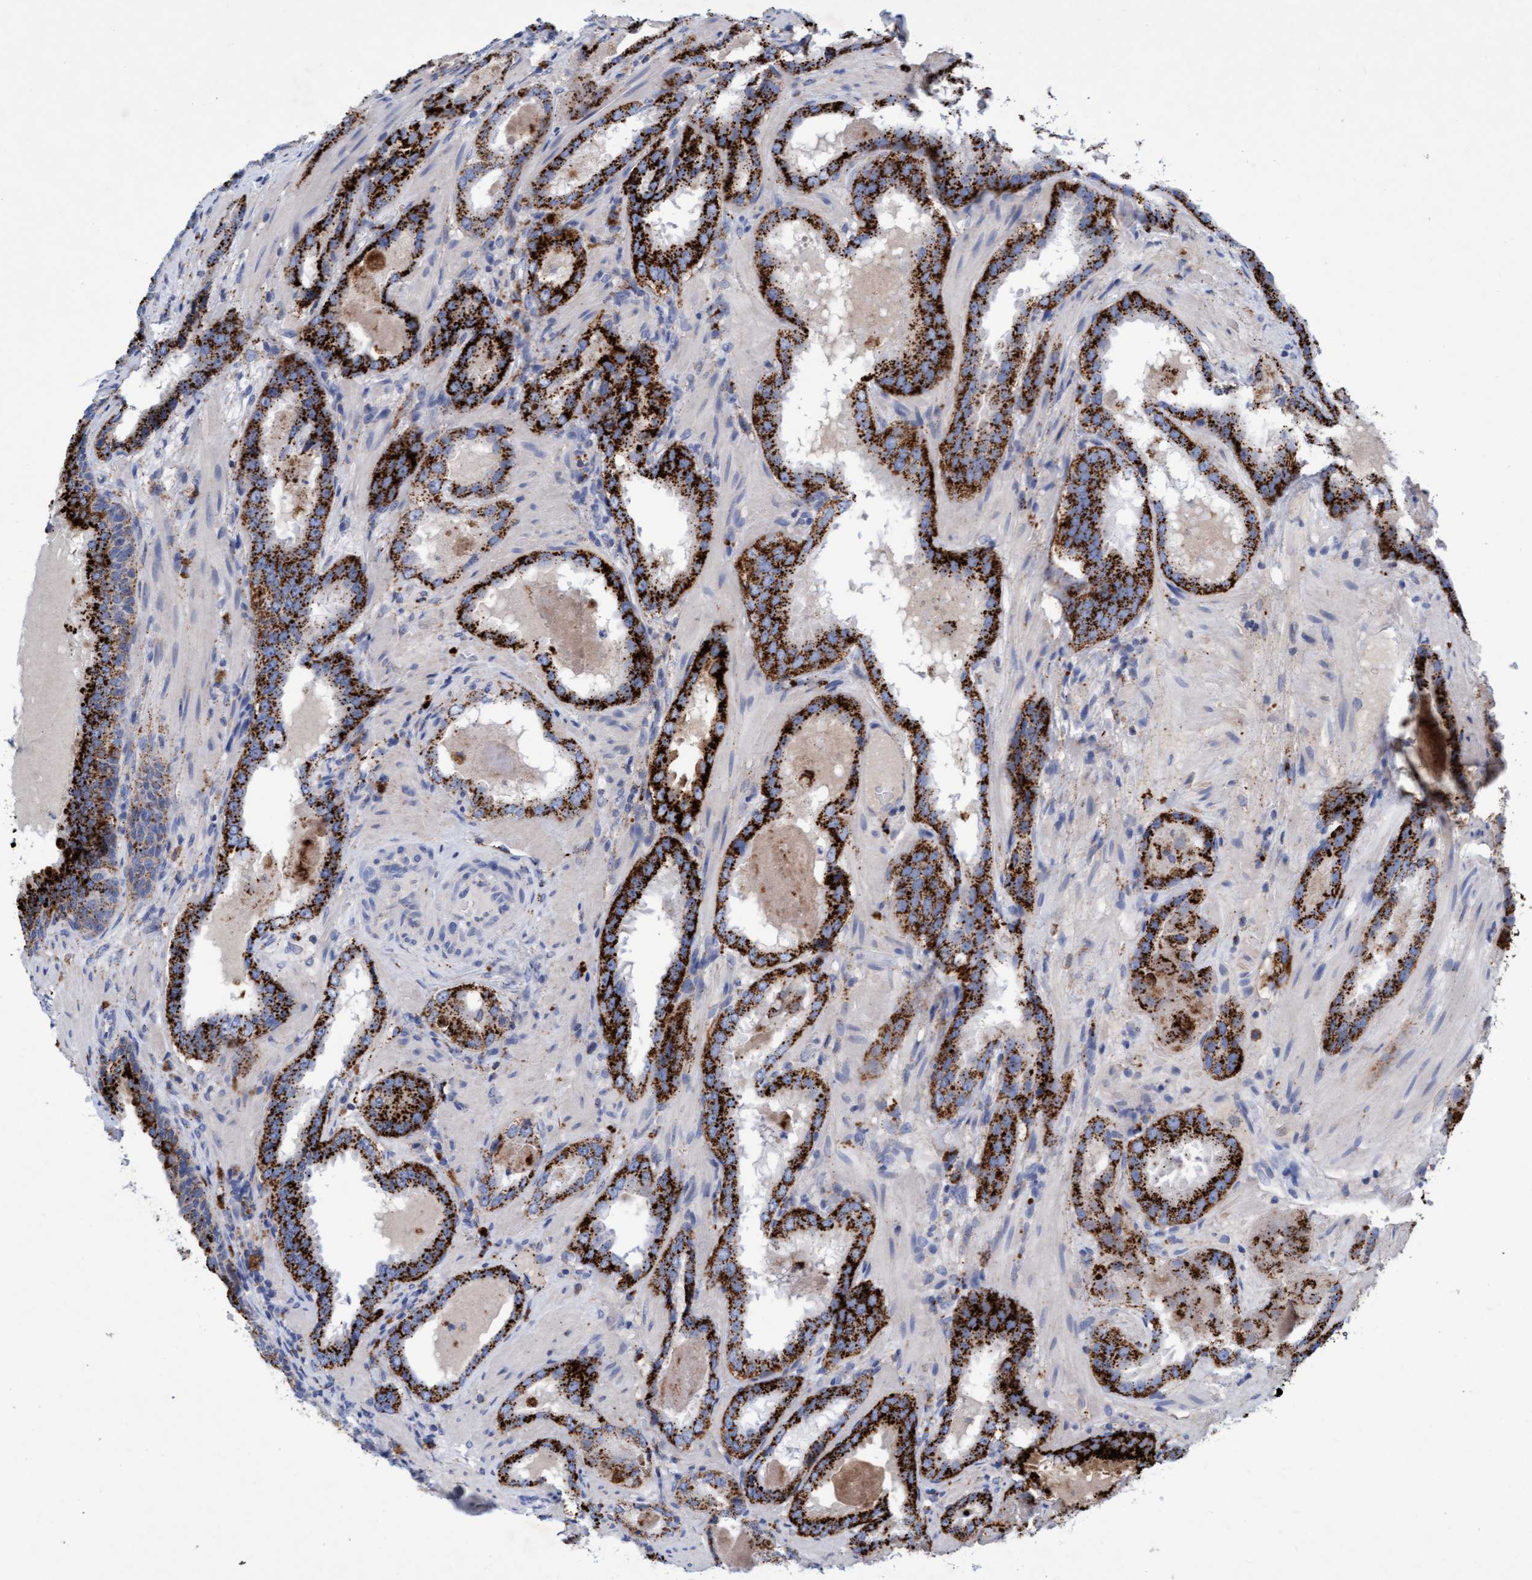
{"staining": {"intensity": "strong", "quantity": ">75%", "location": "cytoplasmic/membranous"}, "tissue": "prostate cancer", "cell_type": "Tumor cells", "image_type": "cancer", "snomed": [{"axis": "morphology", "description": "Adenocarcinoma, Low grade"}, {"axis": "topography", "description": "Prostate"}], "caption": "Immunohistochemistry image of human adenocarcinoma (low-grade) (prostate) stained for a protein (brown), which demonstrates high levels of strong cytoplasmic/membranous staining in about >75% of tumor cells.", "gene": "SGSH", "patient": {"sex": "male", "age": 51}}